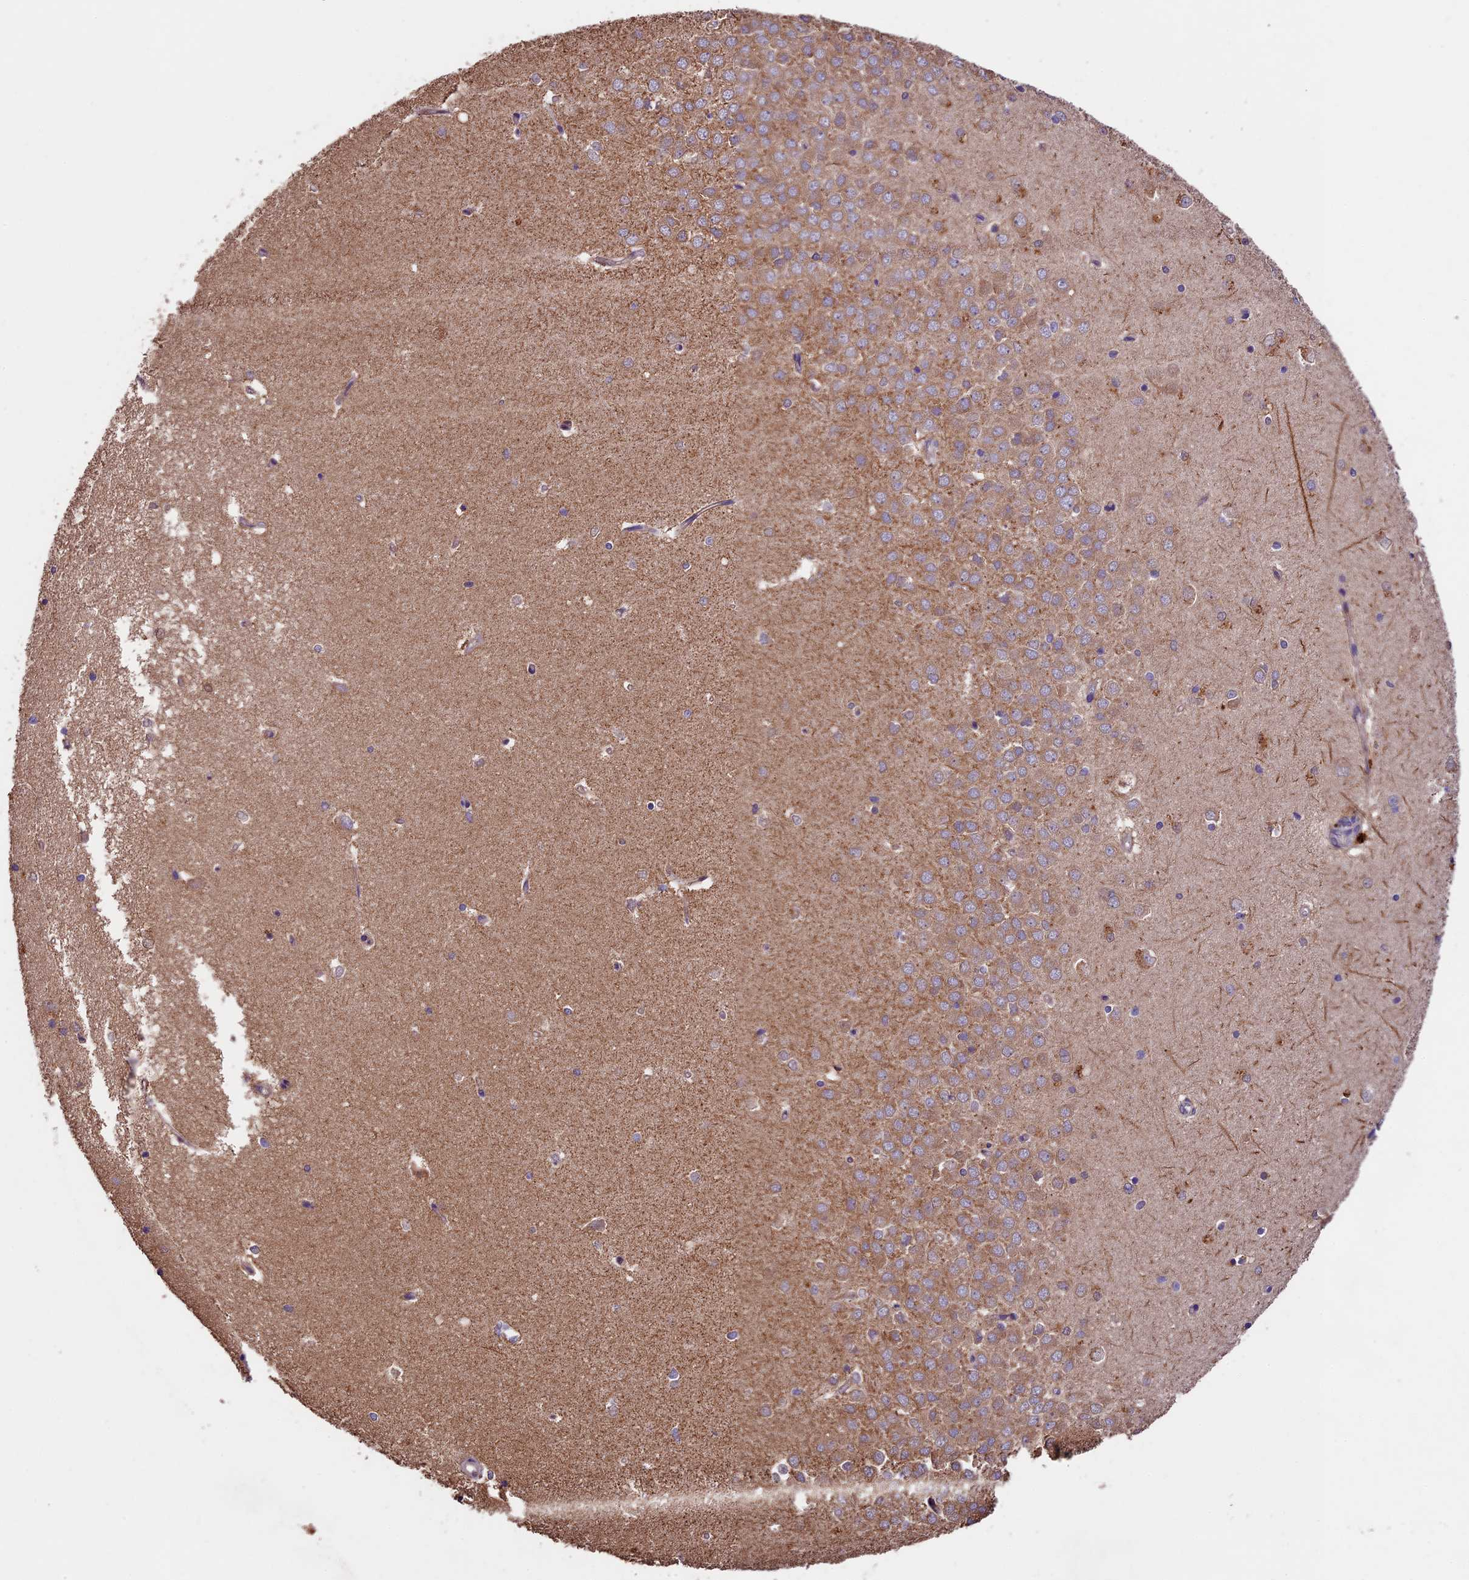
{"staining": {"intensity": "weak", "quantity": "<25%", "location": "cytoplasmic/membranous,nuclear"}, "tissue": "hippocampus", "cell_type": "Glial cells", "image_type": "normal", "snomed": [{"axis": "morphology", "description": "Normal tissue, NOS"}, {"axis": "topography", "description": "Hippocampus"}], "caption": "A photomicrograph of hippocampus stained for a protein shows no brown staining in glial cells. (Brightfield microscopy of DAB (3,3'-diaminobenzidine) IHC at high magnification).", "gene": "SBNO2", "patient": {"sex": "male", "age": 45}}